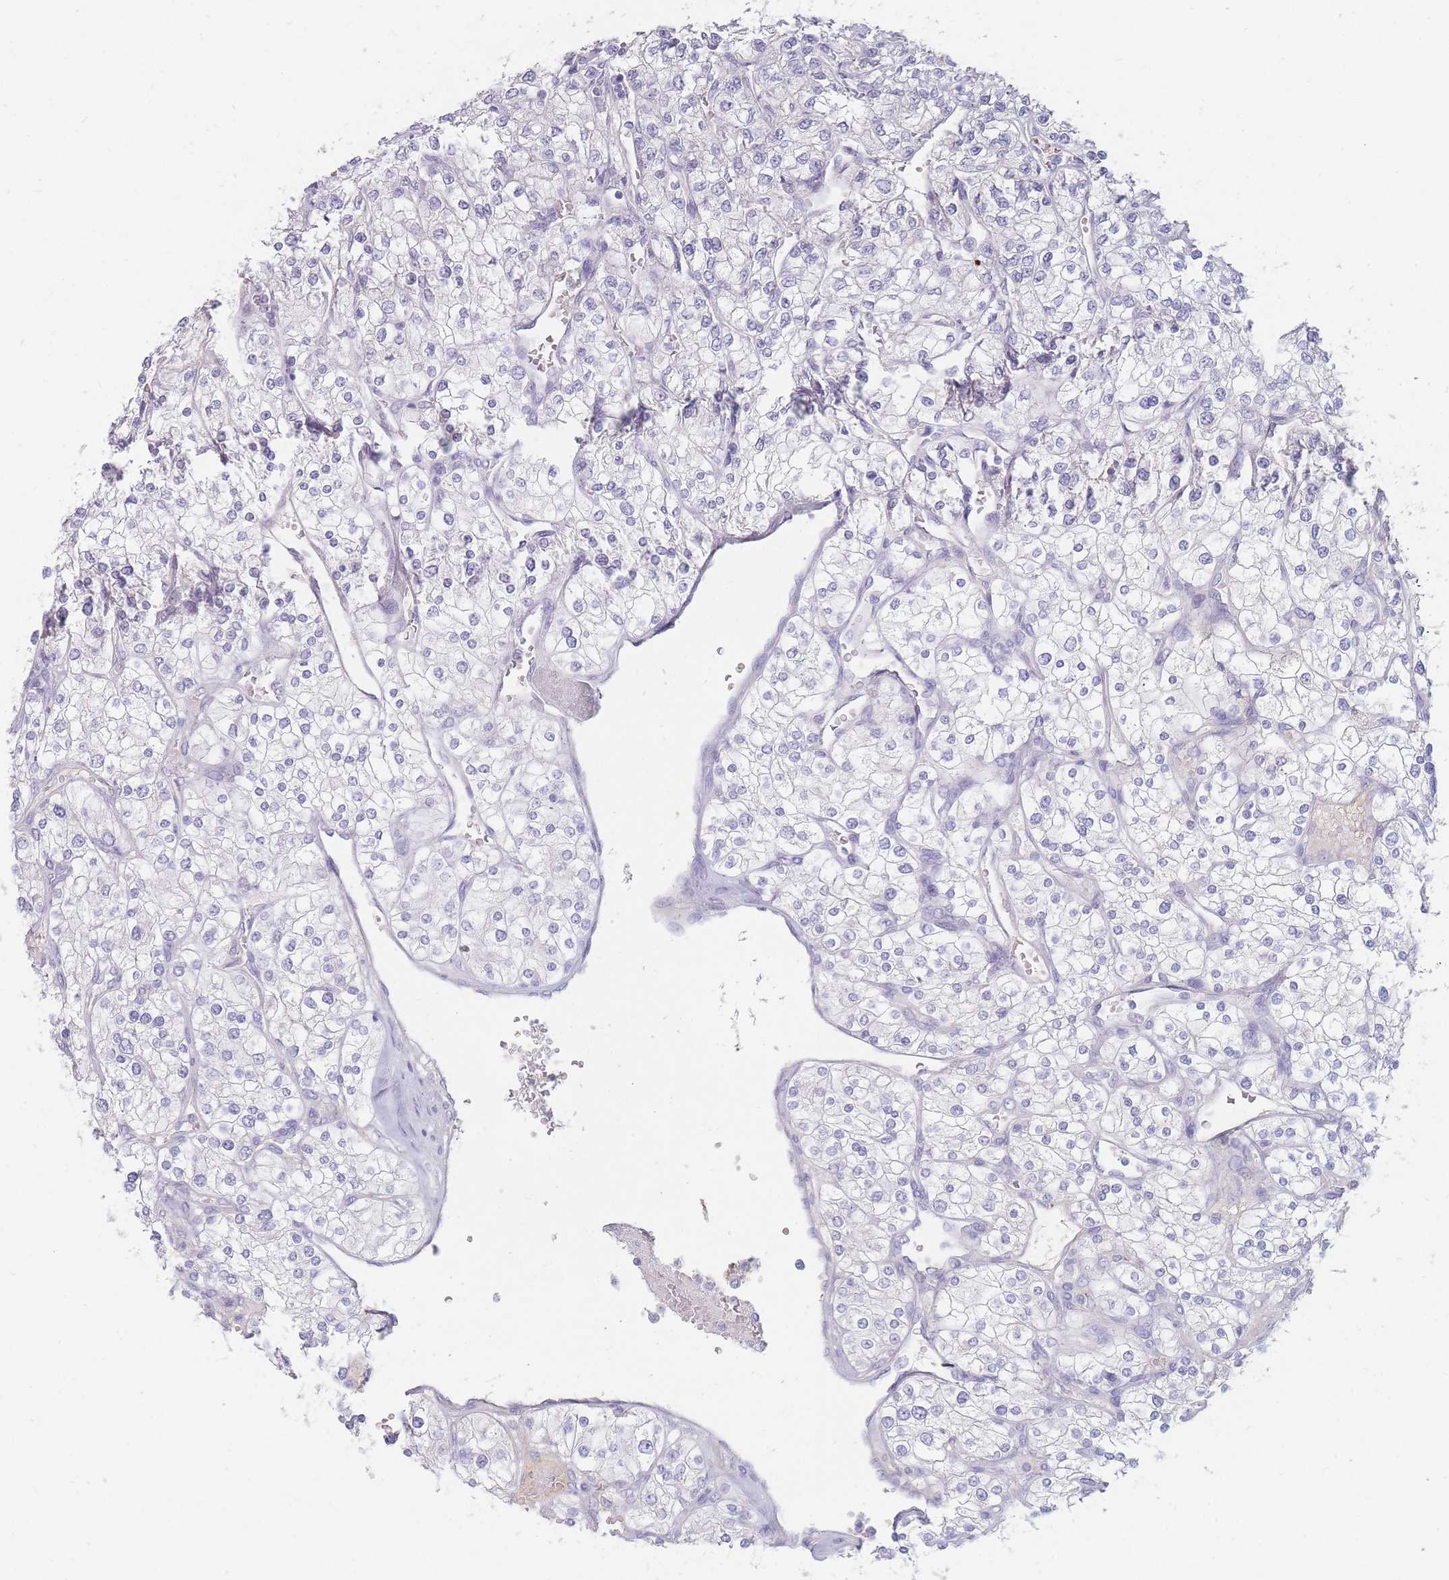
{"staining": {"intensity": "negative", "quantity": "none", "location": "none"}, "tissue": "renal cancer", "cell_type": "Tumor cells", "image_type": "cancer", "snomed": [{"axis": "morphology", "description": "Adenocarcinoma, NOS"}, {"axis": "topography", "description": "Kidney"}], "caption": "Tumor cells show no significant positivity in renal cancer.", "gene": "PRG4", "patient": {"sex": "male", "age": 80}}